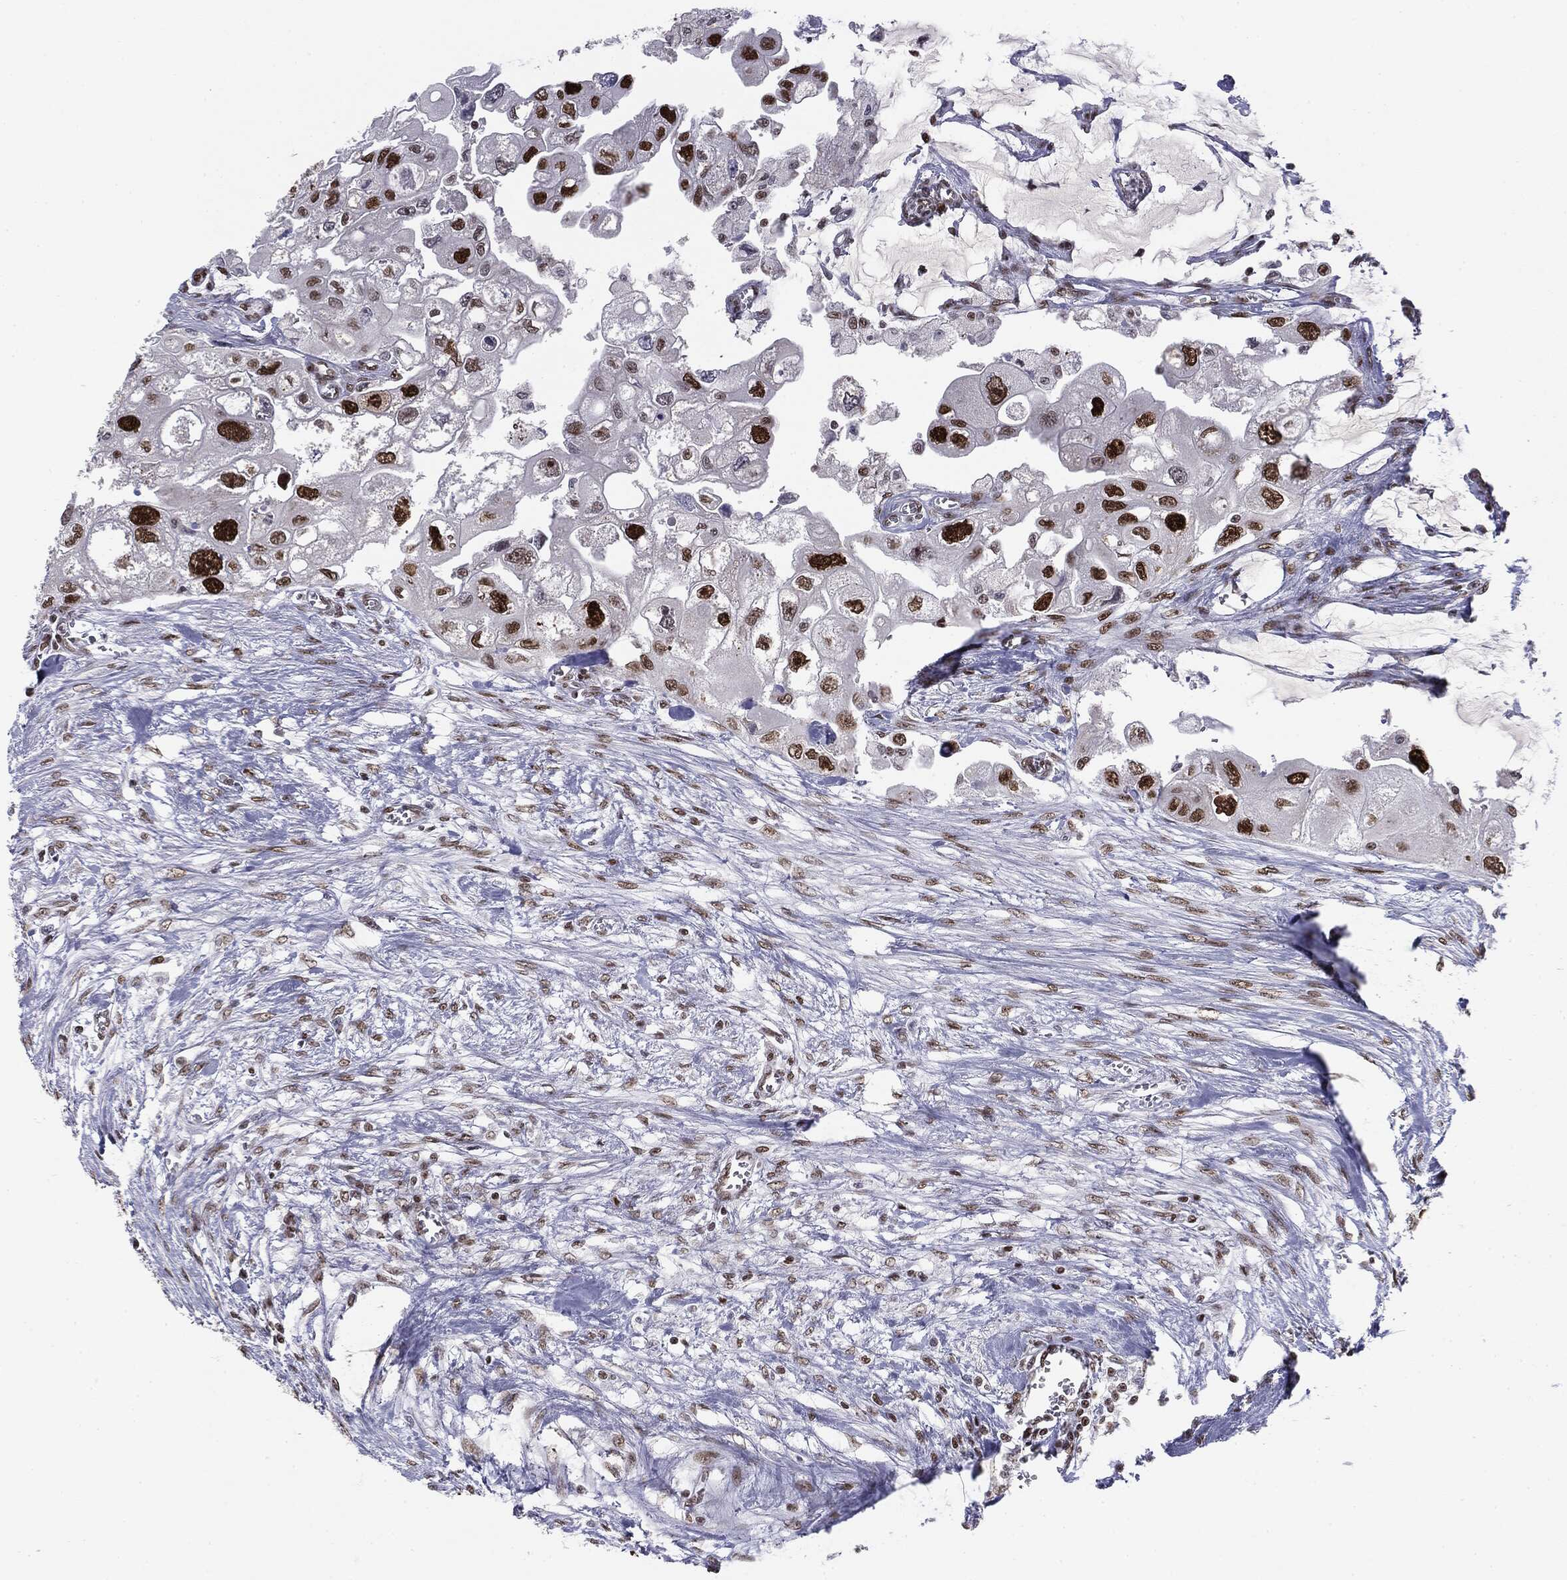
{"staining": {"intensity": "strong", "quantity": ">75%", "location": "nuclear"}, "tissue": "urothelial cancer", "cell_type": "Tumor cells", "image_type": "cancer", "snomed": [{"axis": "morphology", "description": "Urothelial carcinoma, High grade"}, {"axis": "topography", "description": "Urinary bladder"}], "caption": "Protein staining of urothelial cancer tissue demonstrates strong nuclear staining in about >75% of tumor cells. Using DAB (3,3'-diaminobenzidine) (brown) and hematoxylin (blue) stains, captured at high magnification using brightfield microscopy.", "gene": "MDC1", "patient": {"sex": "male", "age": 59}}